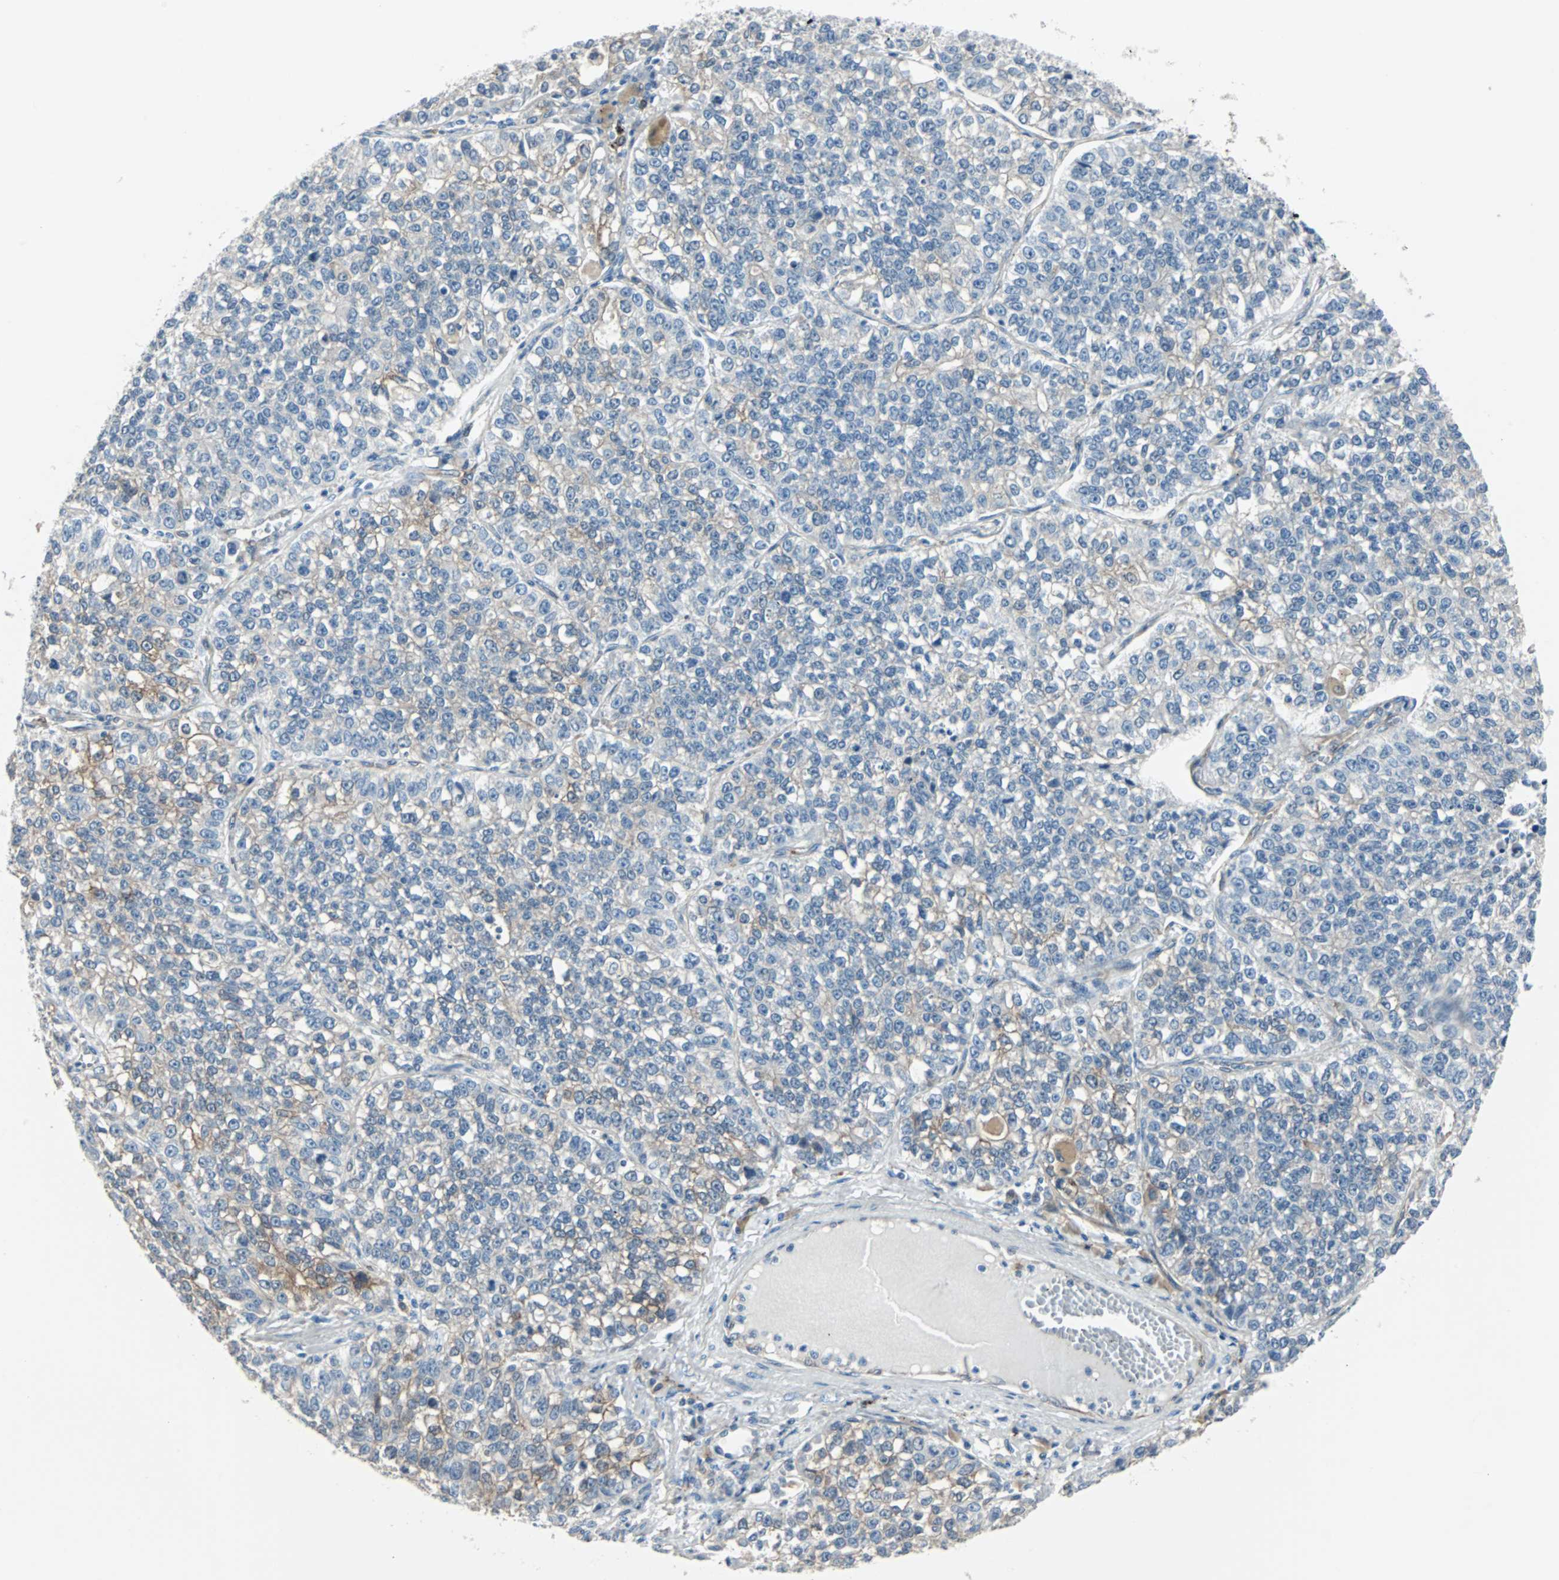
{"staining": {"intensity": "weak", "quantity": "25%-75%", "location": "cytoplasmic/membranous"}, "tissue": "lung cancer", "cell_type": "Tumor cells", "image_type": "cancer", "snomed": [{"axis": "morphology", "description": "Adenocarcinoma, NOS"}, {"axis": "topography", "description": "Lung"}], "caption": "DAB immunohistochemical staining of lung cancer (adenocarcinoma) reveals weak cytoplasmic/membranous protein expression in approximately 25%-75% of tumor cells.", "gene": "SWAP70", "patient": {"sex": "male", "age": 49}}